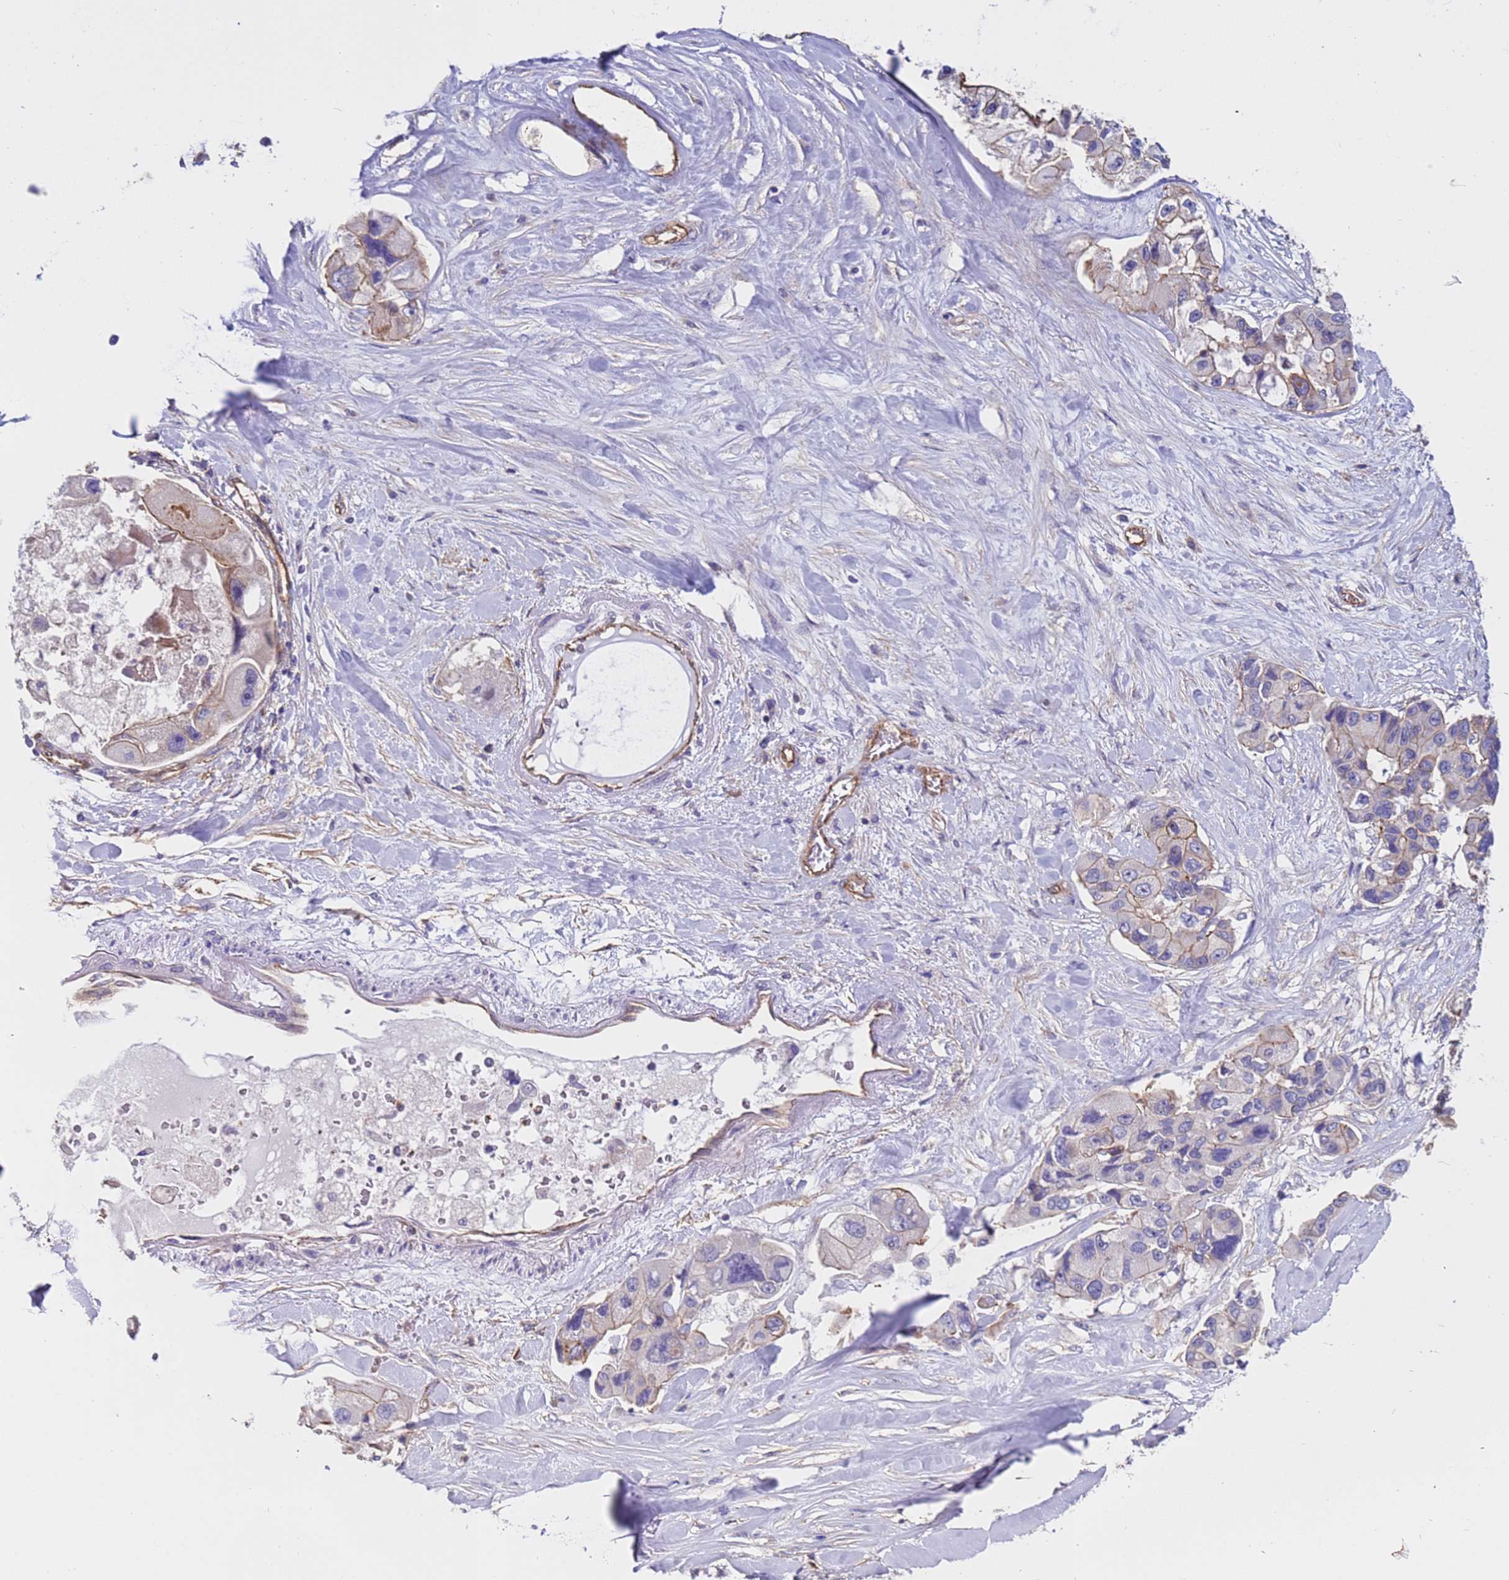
{"staining": {"intensity": "moderate", "quantity": "<25%", "location": "cytoplasmic/membranous"}, "tissue": "lung cancer", "cell_type": "Tumor cells", "image_type": "cancer", "snomed": [{"axis": "morphology", "description": "Adenocarcinoma, NOS"}, {"axis": "topography", "description": "Lung"}], "caption": "Protein positivity by immunohistochemistry shows moderate cytoplasmic/membranous expression in approximately <25% of tumor cells in lung cancer.", "gene": "ZNF248", "patient": {"sex": "female", "age": 54}}